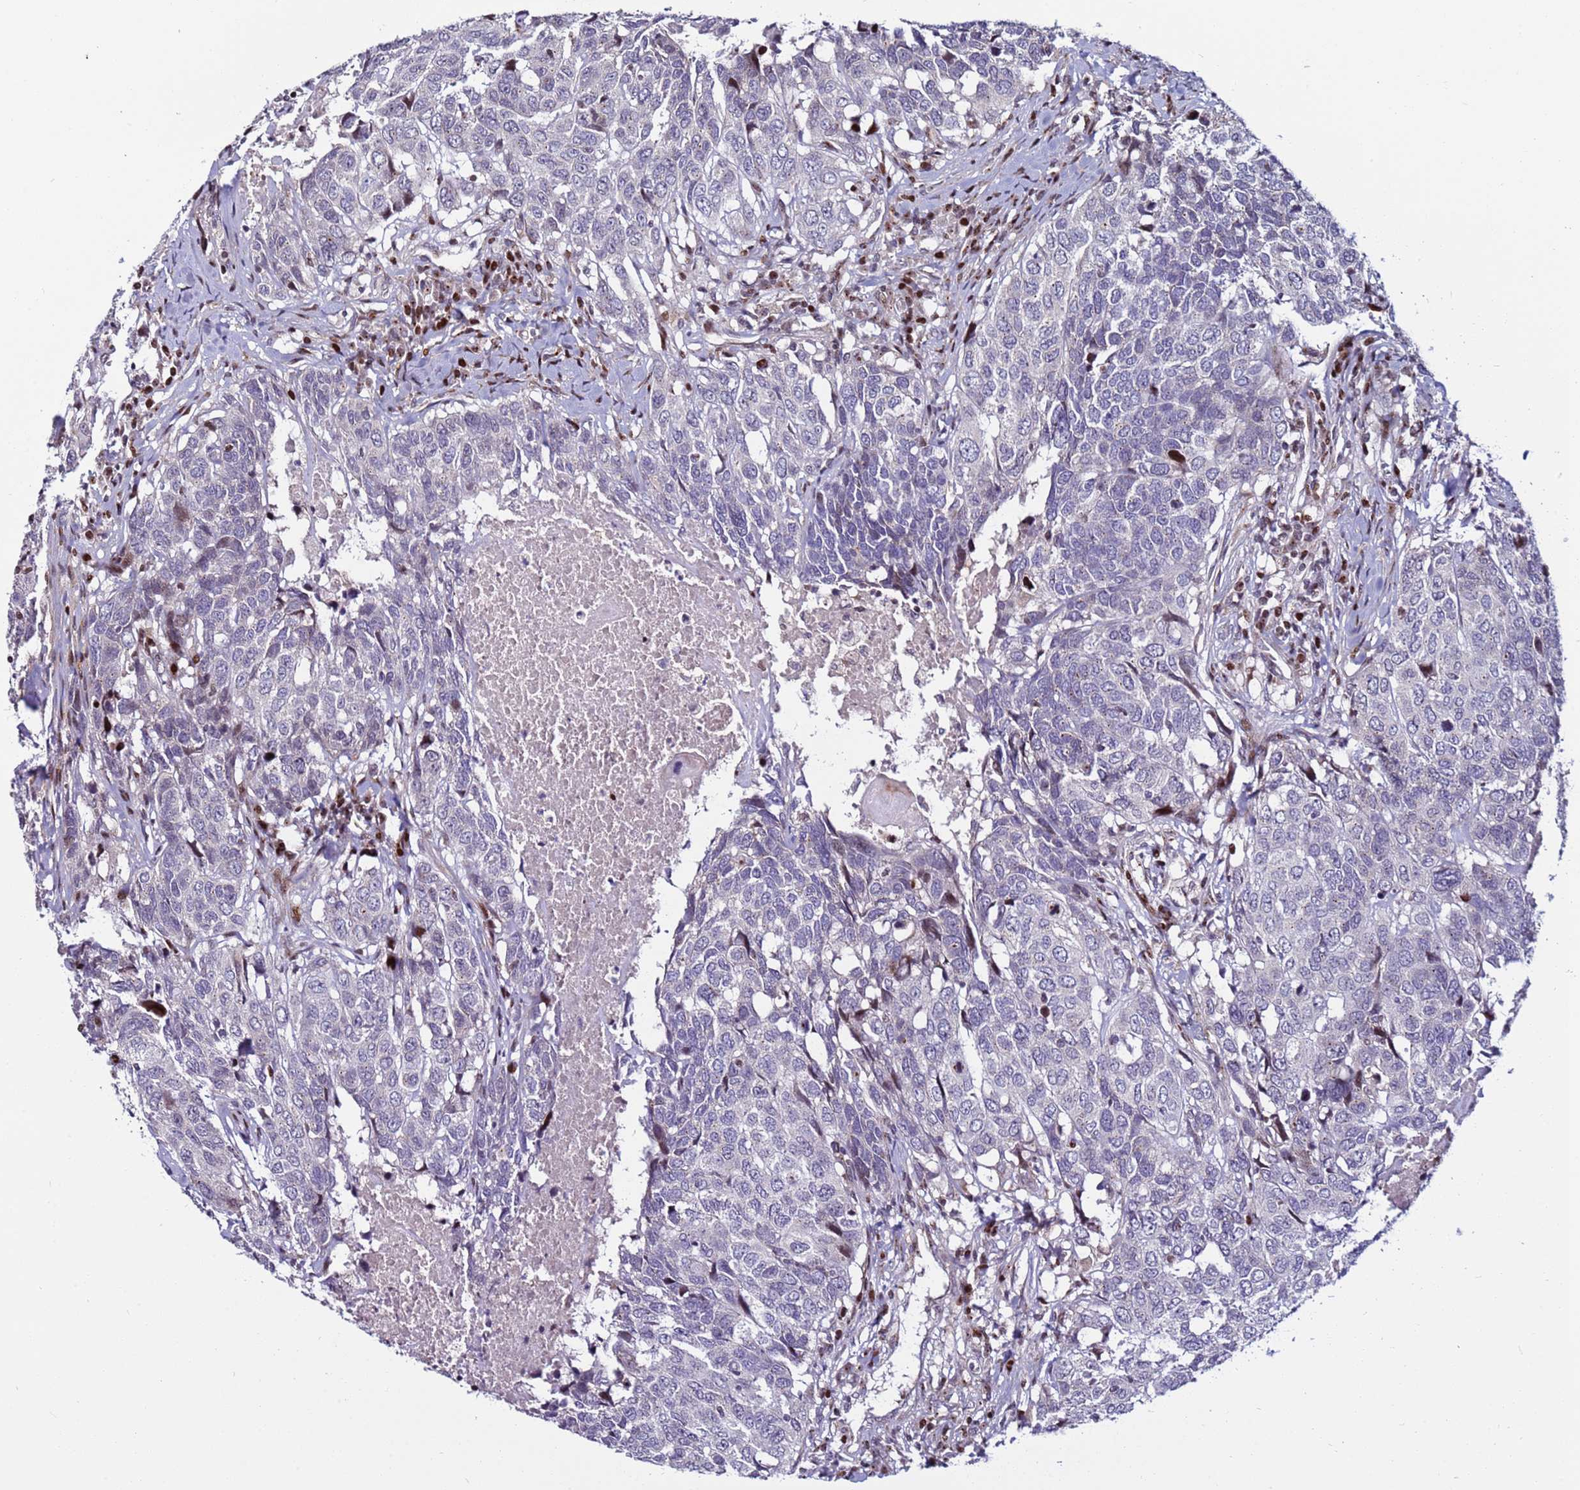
{"staining": {"intensity": "negative", "quantity": "none", "location": "none"}, "tissue": "head and neck cancer", "cell_type": "Tumor cells", "image_type": "cancer", "snomed": [{"axis": "morphology", "description": "Squamous cell carcinoma, NOS"}, {"axis": "topography", "description": "Head-Neck"}], "caption": "Immunohistochemistry (IHC) histopathology image of neoplastic tissue: head and neck squamous cell carcinoma stained with DAB reveals no significant protein staining in tumor cells. (Brightfield microscopy of DAB immunohistochemistry at high magnification).", "gene": "WBP11", "patient": {"sex": "male", "age": 66}}